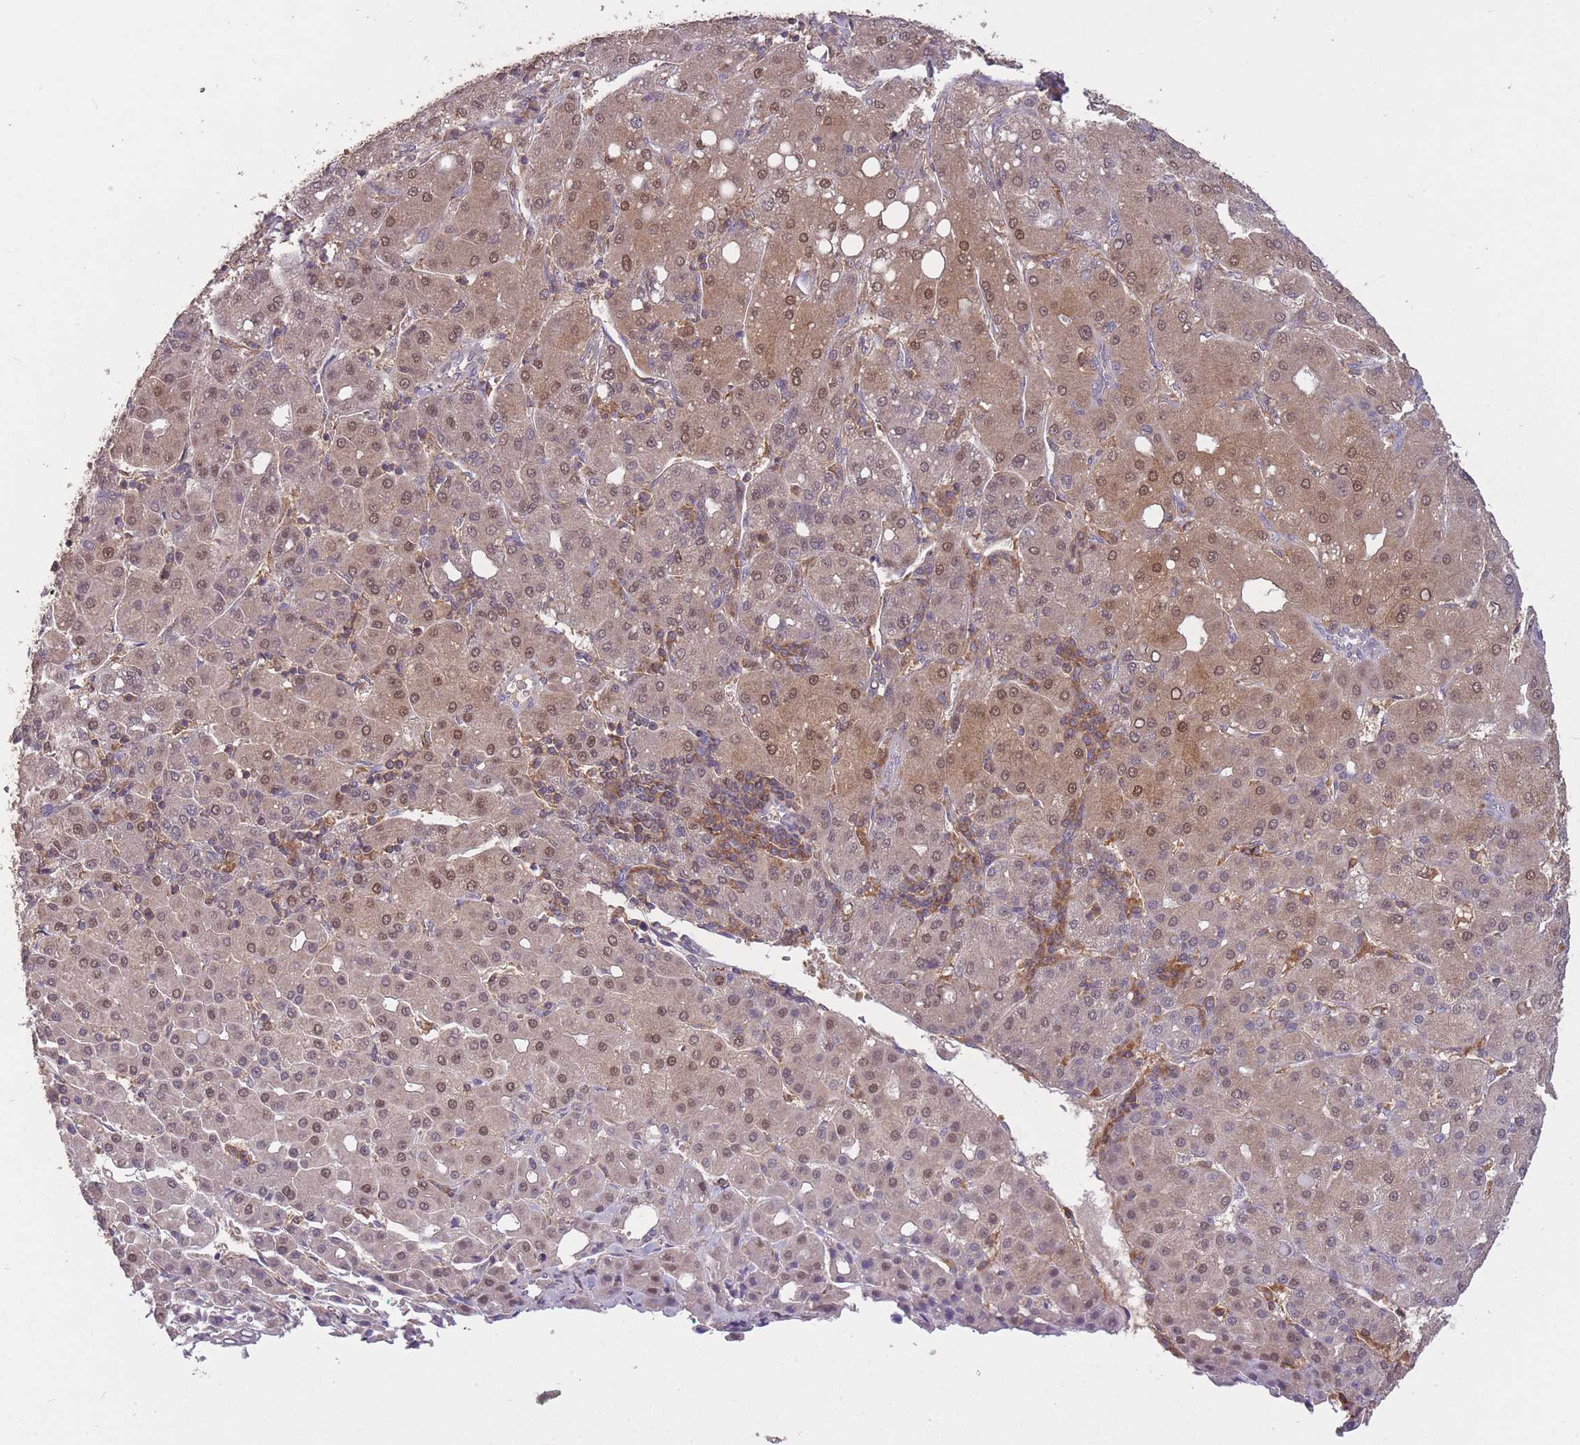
{"staining": {"intensity": "moderate", "quantity": ">75%", "location": "cytoplasmic/membranous,nuclear"}, "tissue": "liver cancer", "cell_type": "Tumor cells", "image_type": "cancer", "snomed": [{"axis": "morphology", "description": "Carcinoma, Hepatocellular, NOS"}, {"axis": "topography", "description": "Liver"}], "caption": "DAB immunohistochemical staining of human hepatocellular carcinoma (liver) shows moderate cytoplasmic/membranous and nuclear protein positivity in about >75% of tumor cells. The staining was performed using DAB to visualize the protein expression in brown, while the nuclei were stained in blue with hematoxylin (Magnification: 20x).", "gene": "GMIP", "patient": {"sex": "male", "age": 65}}